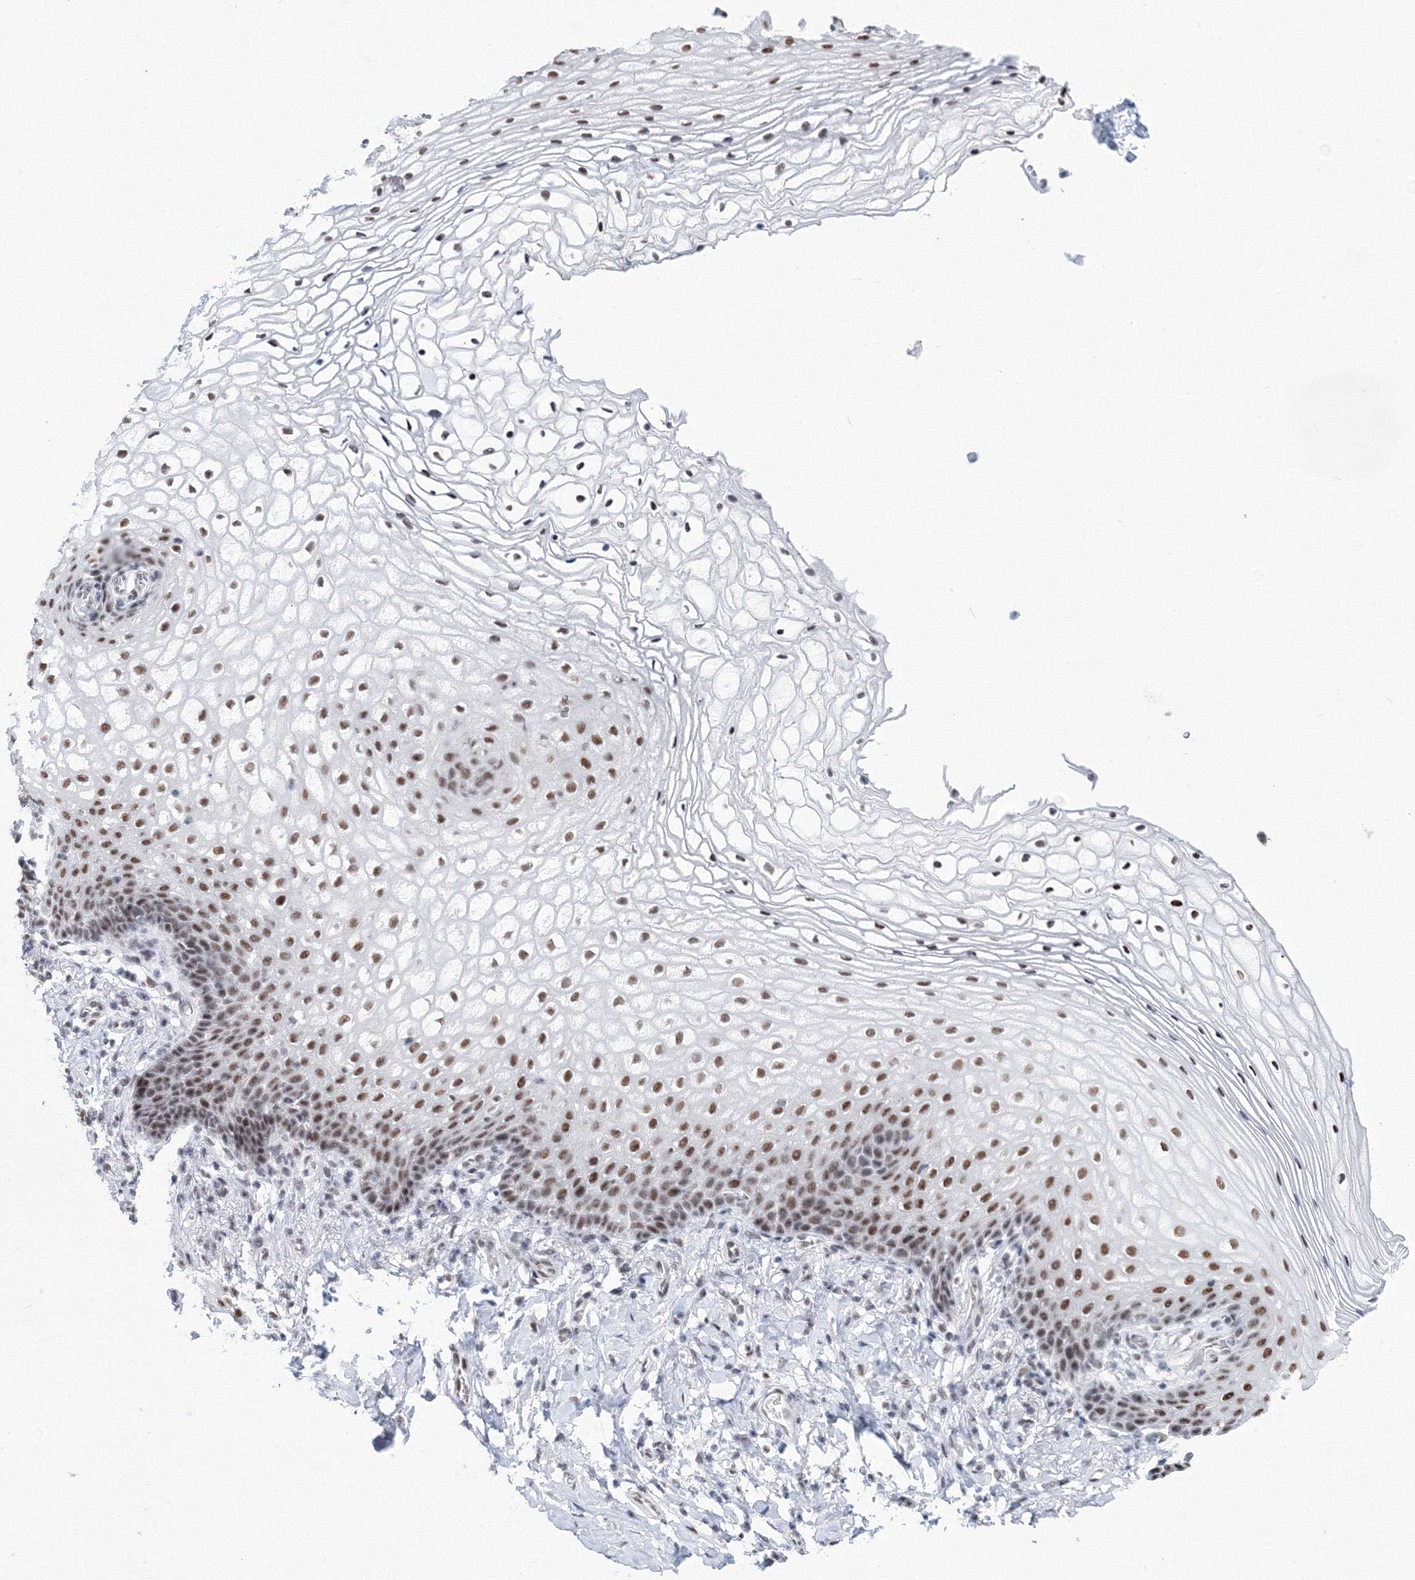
{"staining": {"intensity": "moderate", "quantity": ">75%", "location": "nuclear"}, "tissue": "vagina", "cell_type": "Squamous epithelial cells", "image_type": "normal", "snomed": [{"axis": "morphology", "description": "Normal tissue, NOS"}, {"axis": "topography", "description": "Vagina"}], "caption": "IHC of normal human vagina demonstrates medium levels of moderate nuclear staining in about >75% of squamous epithelial cells.", "gene": "SF3B6", "patient": {"sex": "female", "age": 60}}